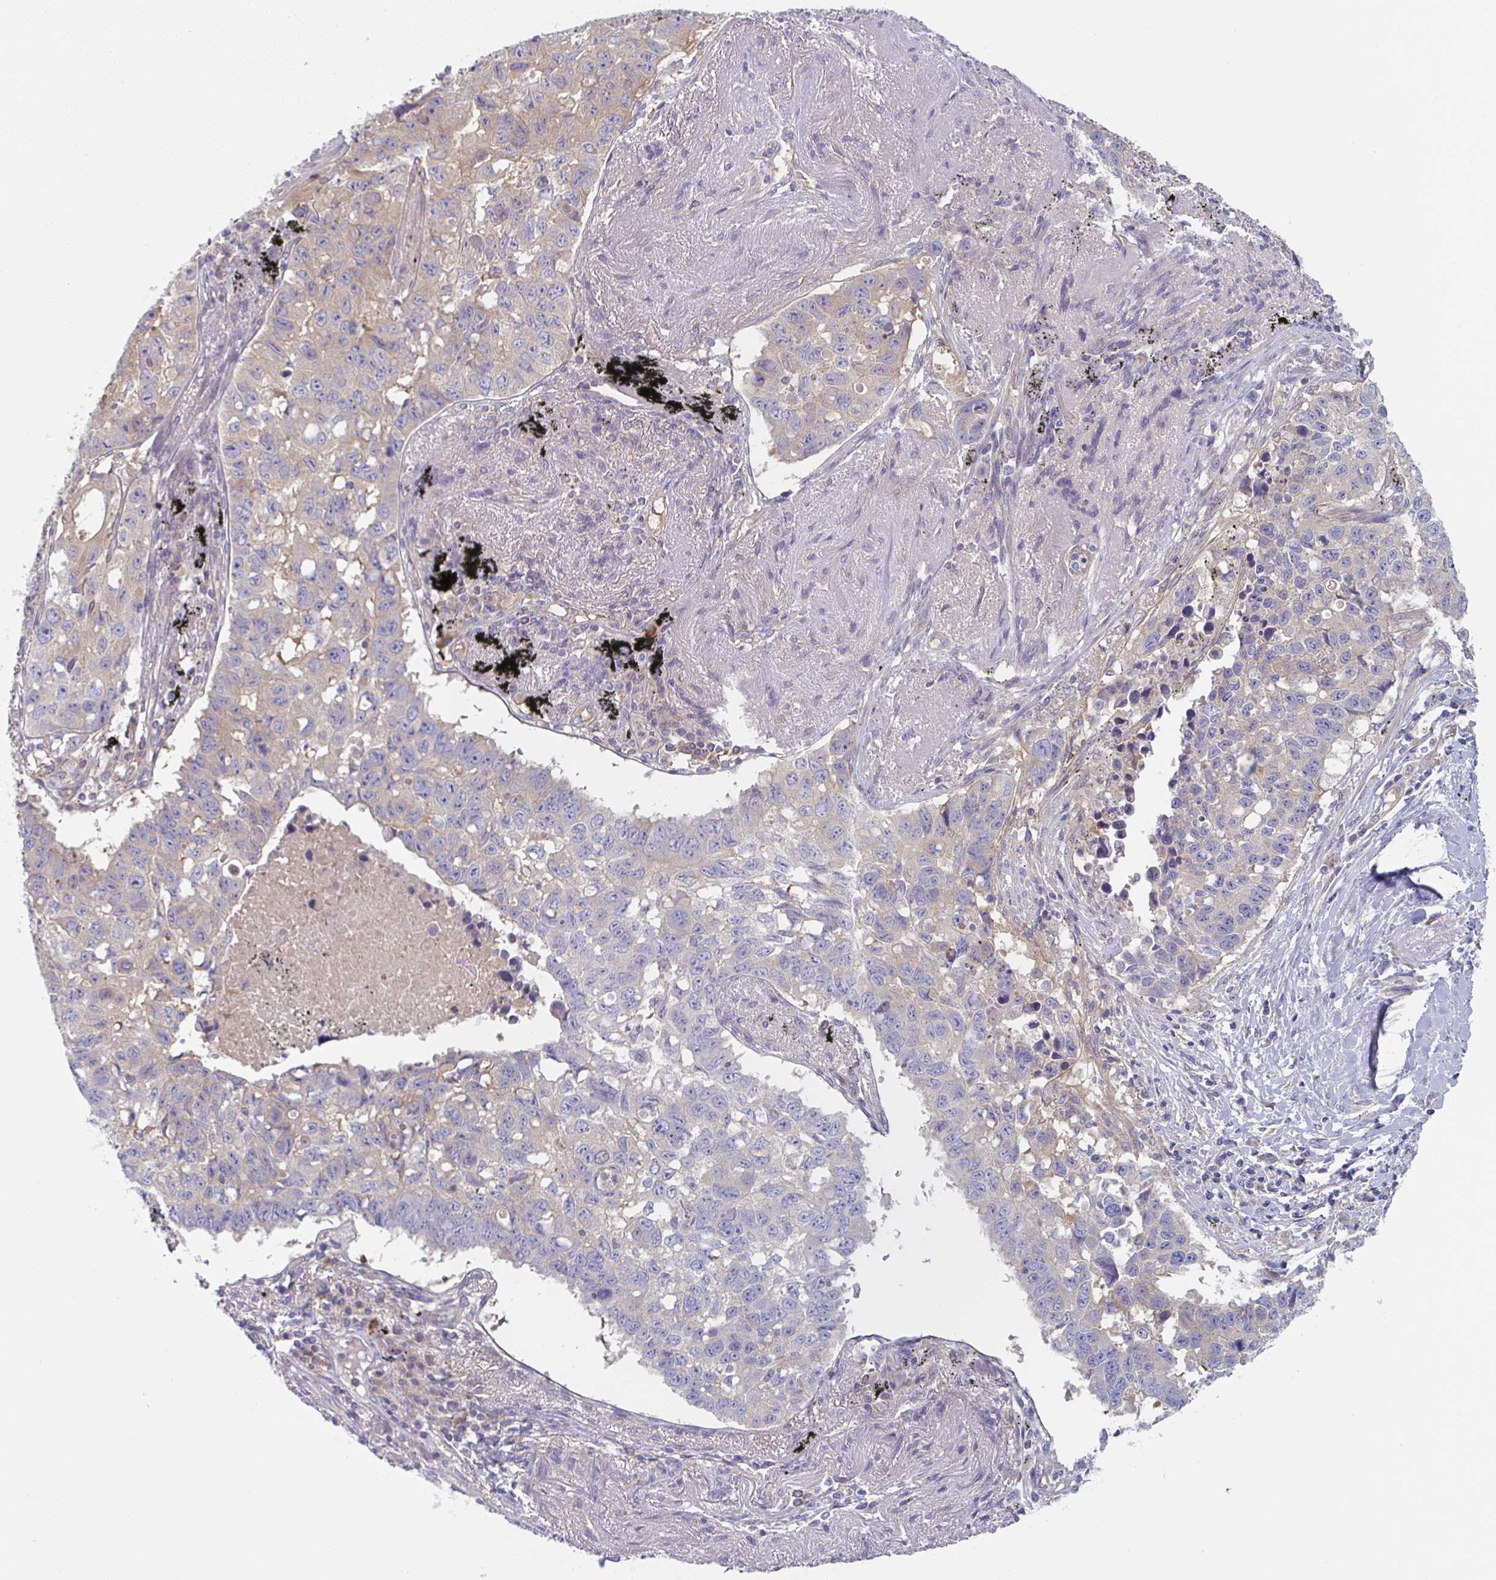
{"staining": {"intensity": "negative", "quantity": "none", "location": "none"}, "tissue": "lung cancer", "cell_type": "Tumor cells", "image_type": "cancer", "snomed": [{"axis": "morphology", "description": "Squamous cell carcinoma, NOS"}, {"axis": "topography", "description": "Lung"}], "caption": "A micrograph of squamous cell carcinoma (lung) stained for a protein exhibits no brown staining in tumor cells.", "gene": "AMPD2", "patient": {"sex": "male", "age": 60}}